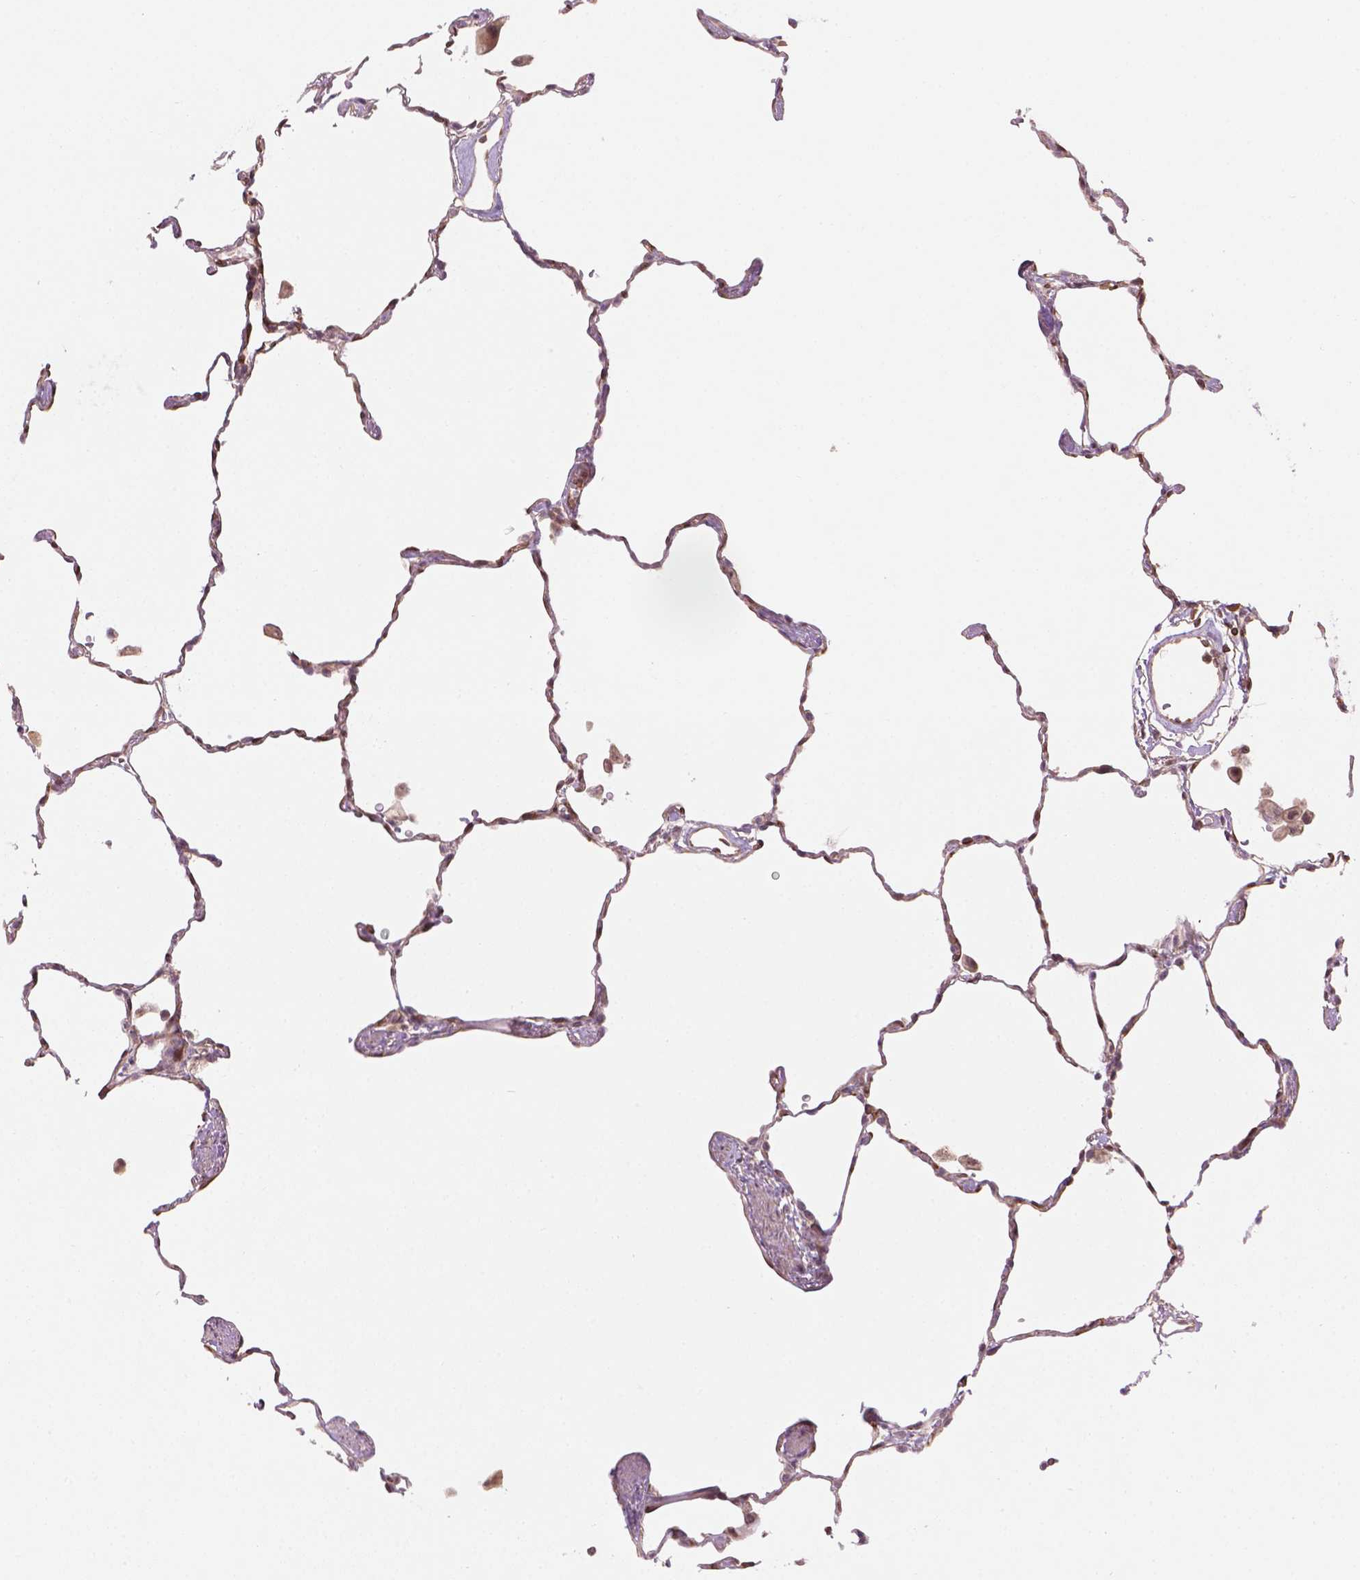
{"staining": {"intensity": "weak", "quantity": "25%-75%", "location": "cytoplasmic/membranous,nuclear"}, "tissue": "lung", "cell_type": "Alveolar cells", "image_type": "normal", "snomed": [{"axis": "morphology", "description": "Normal tissue, NOS"}, {"axis": "topography", "description": "Lung"}], "caption": "This histopathology image shows immunohistochemistry (IHC) staining of benign human lung, with low weak cytoplasmic/membranous,nuclear expression in about 25%-75% of alveolar cells.", "gene": "SMC2", "patient": {"sex": "female", "age": 47}}